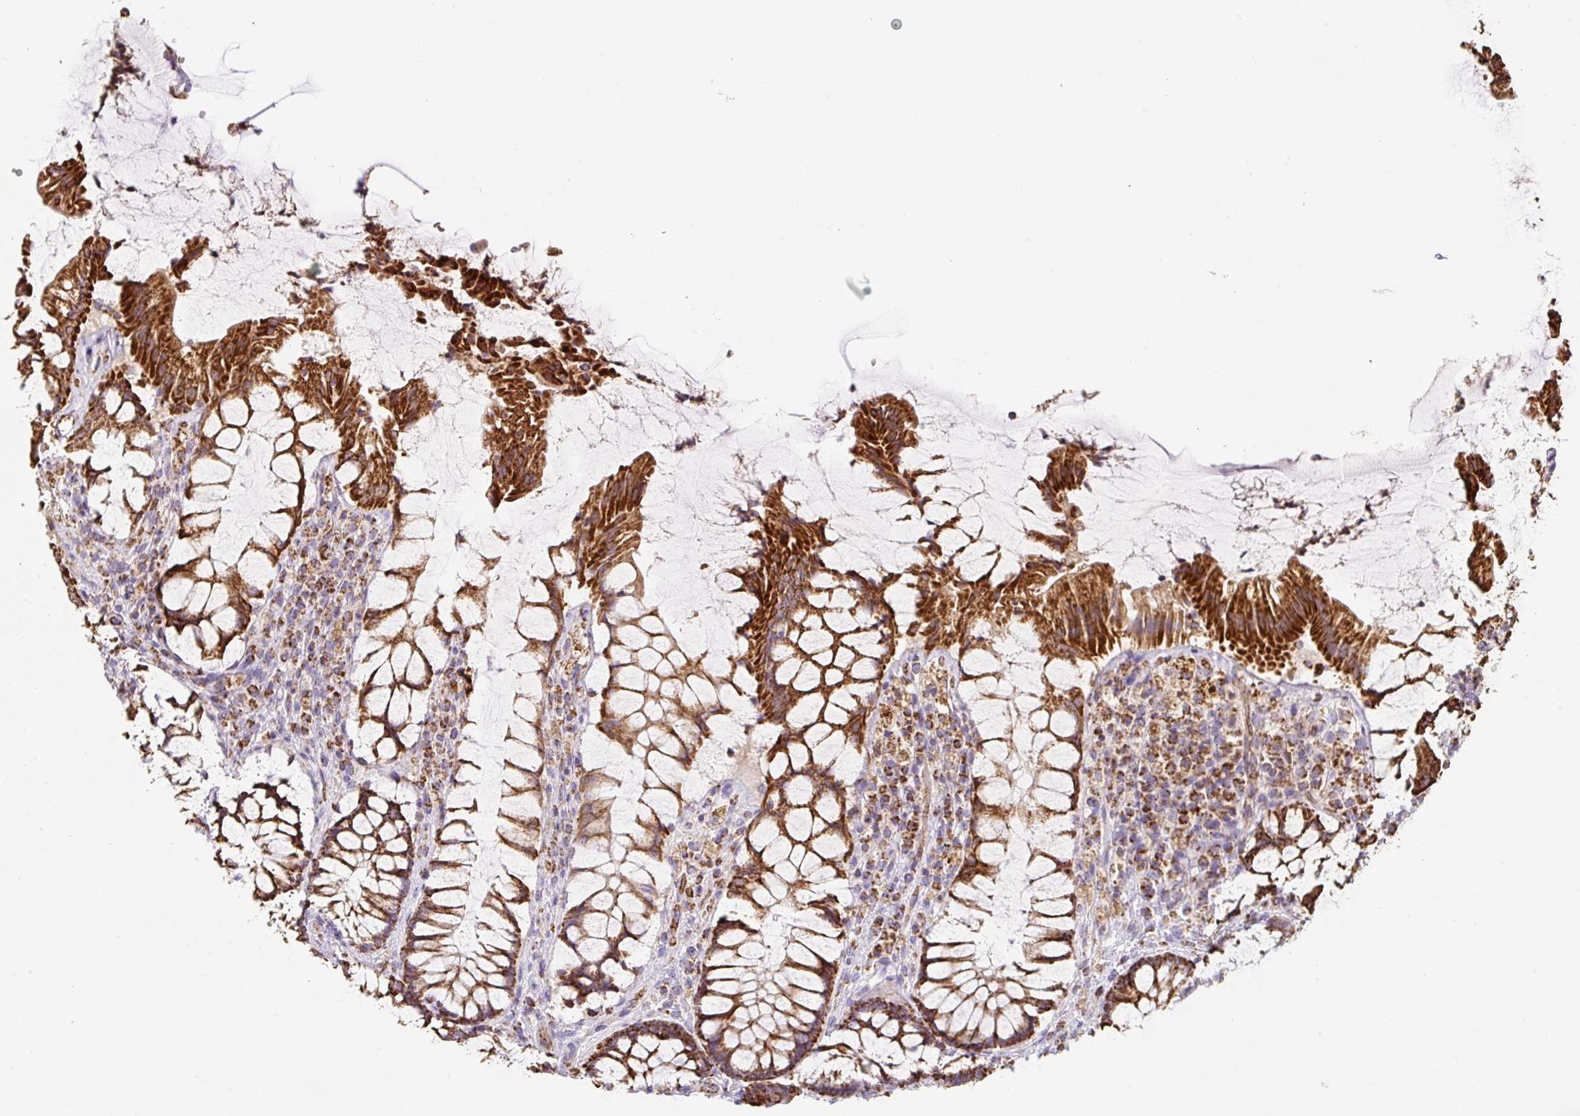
{"staining": {"intensity": "strong", "quantity": ">75%", "location": "cytoplasmic/membranous"}, "tissue": "rectum", "cell_type": "Glandular cells", "image_type": "normal", "snomed": [{"axis": "morphology", "description": "Normal tissue, NOS"}, {"axis": "topography", "description": "Rectum"}], "caption": "The micrograph reveals staining of unremarkable rectum, revealing strong cytoplasmic/membranous protein expression (brown color) within glandular cells. The staining was performed using DAB to visualize the protein expression in brown, while the nuclei were stained in blue with hematoxylin (Magnification: 20x).", "gene": "MT", "patient": {"sex": "female", "age": 58}}